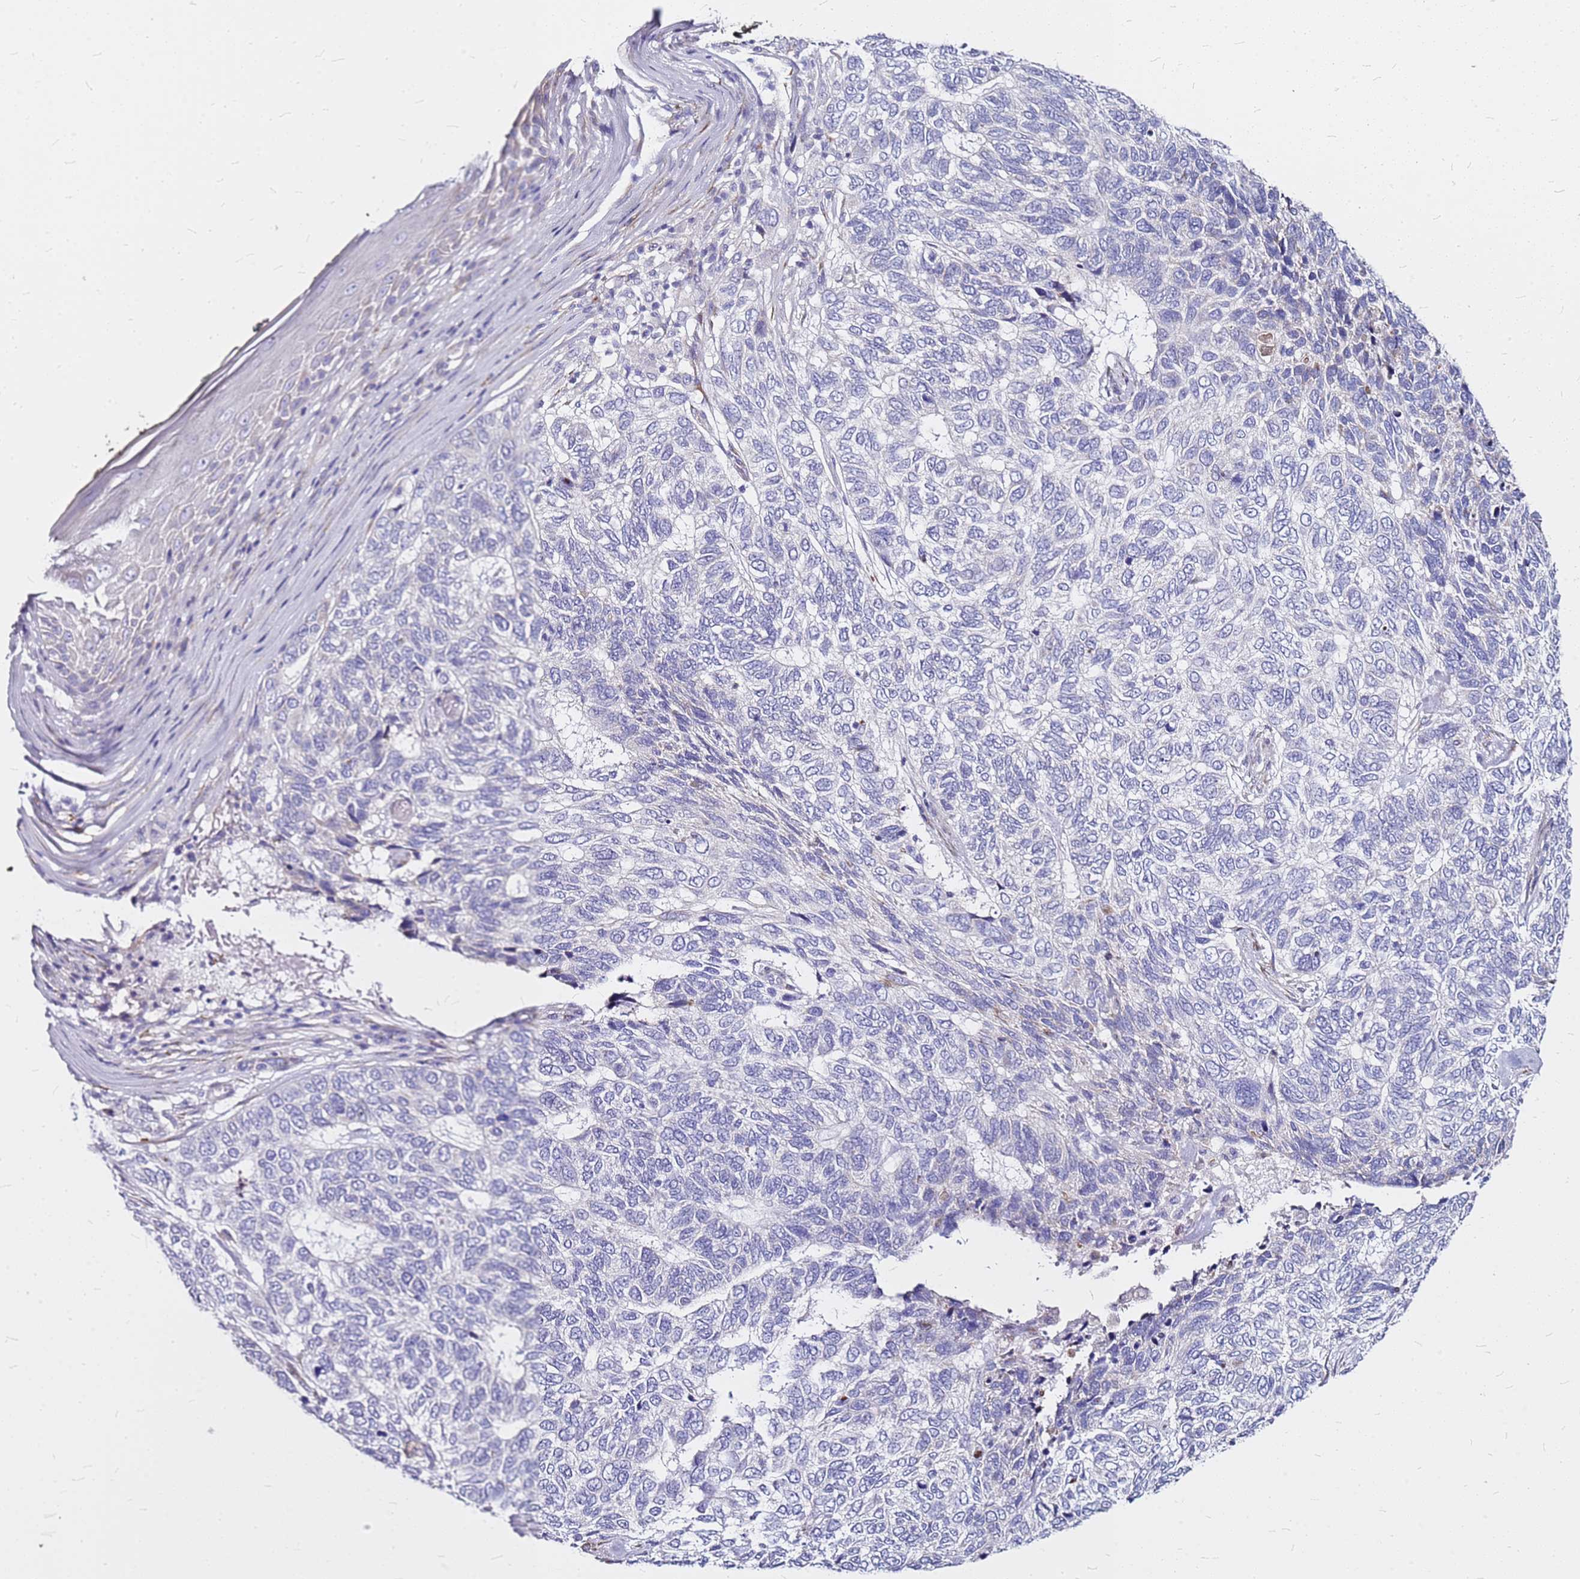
{"staining": {"intensity": "negative", "quantity": "none", "location": "none"}, "tissue": "skin cancer", "cell_type": "Tumor cells", "image_type": "cancer", "snomed": [{"axis": "morphology", "description": "Basal cell carcinoma"}, {"axis": "topography", "description": "Skin"}], "caption": "Immunohistochemical staining of human skin cancer (basal cell carcinoma) demonstrates no significant expression in tumor cells. (DAB (3,3'-diaminobenzidine) immunohistochemistry (IHC) with hematoxylin counter stain).", "gene": "CASD1", "patient": {"sex": "female", "age": 65}}